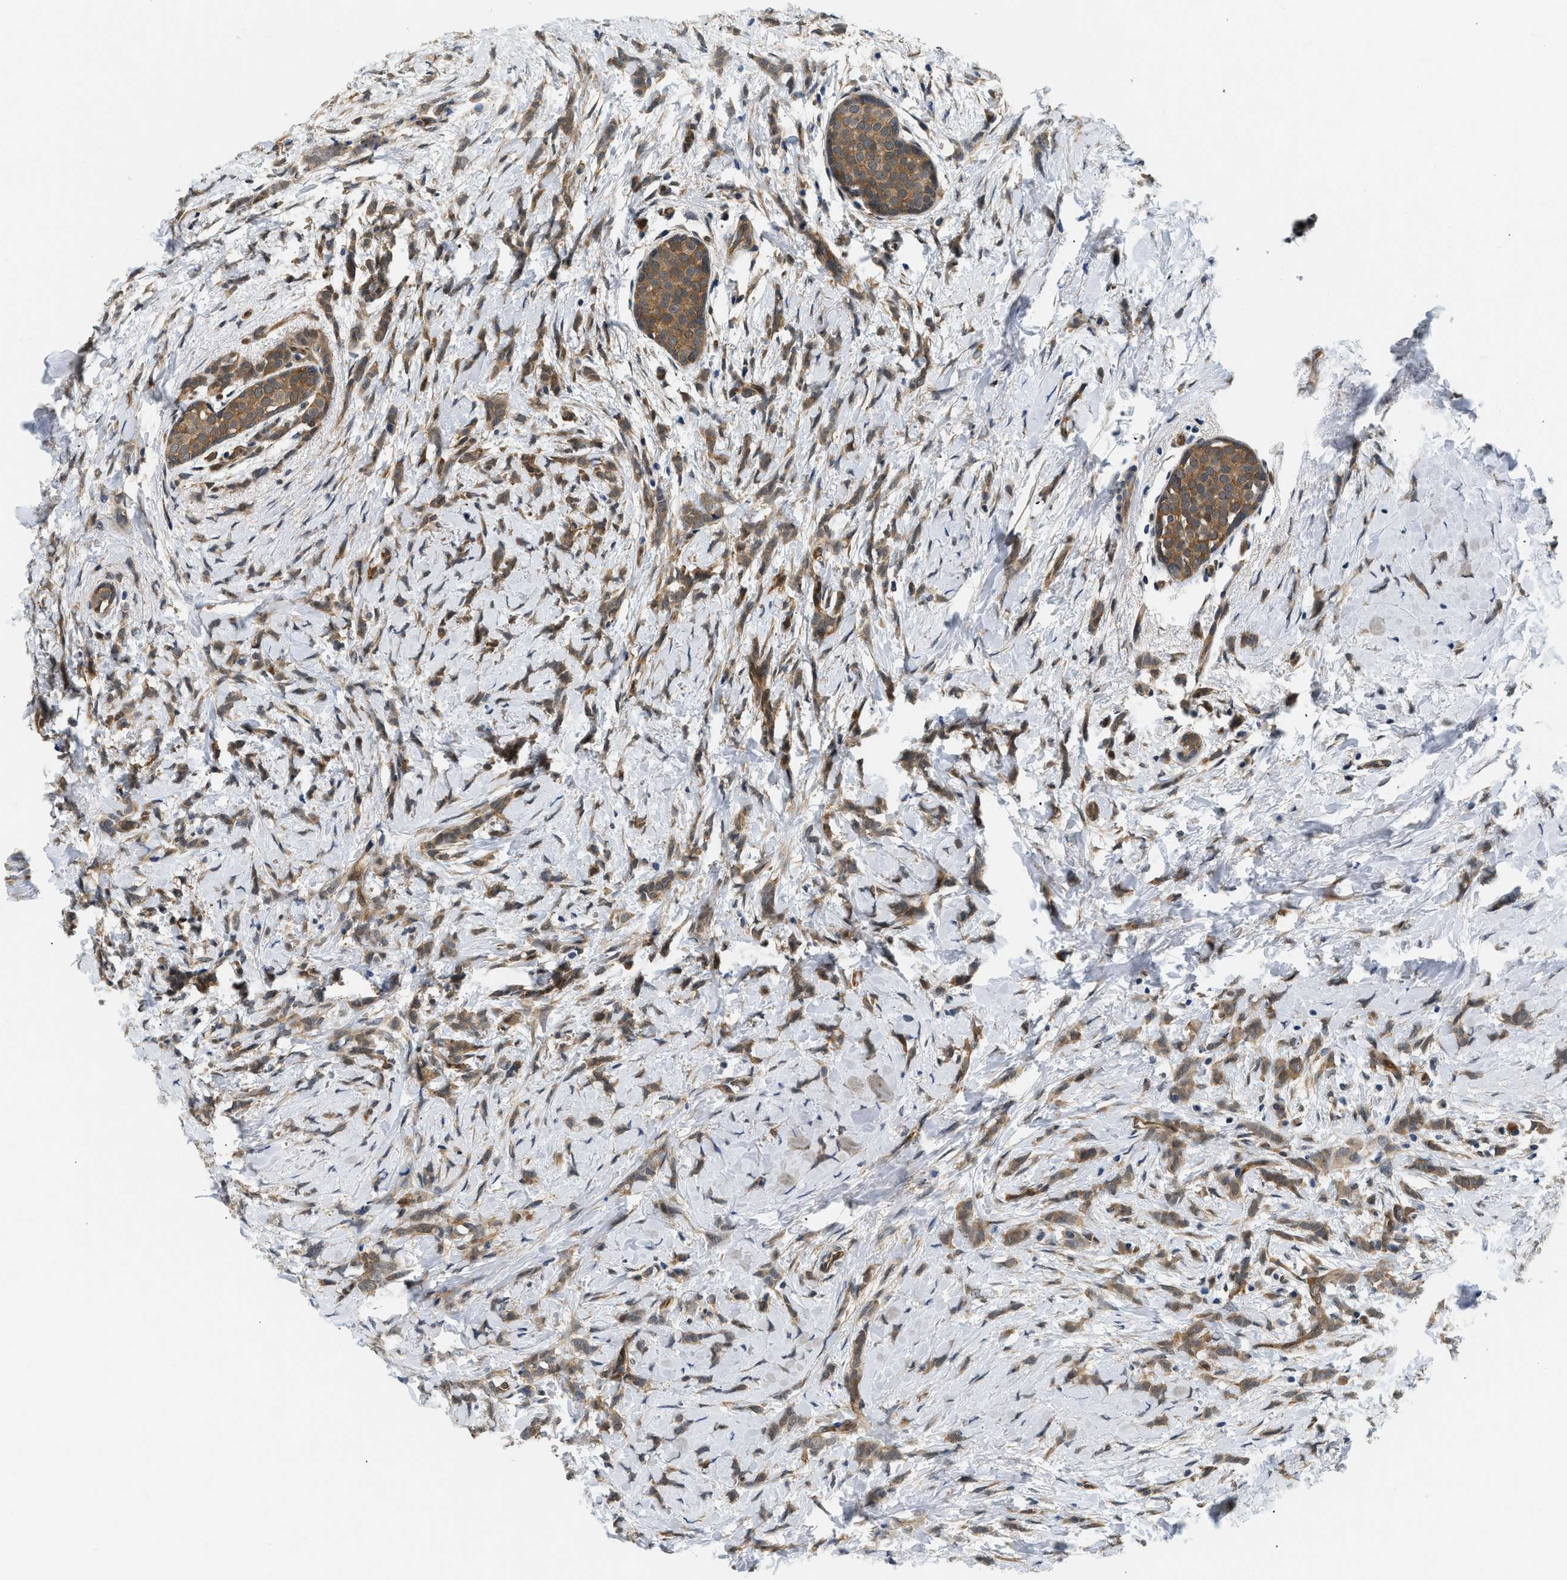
{"staining": {"intensity": "moderate", "quantity": ">75%", "location": "cytoplasmic/membranous"}, "tissue": "breast cancer", "cell_type": "Tumor cells", "image_type": "cancer", "snomed": [{"axis": "morphology", "description": "Lobular carcinoma, in situ"}, {"axis": "morphology", "description": "Lobular carcinoma"}, {"axis": "topography", "description": "Breast"}], "caption": "This image exhibits breast cancer stained with immunohistochemistry to label a protein in brown. The cytoplasmic/membranous of tumor cells show moderate positivity for the protein. Nuclei are counter-stained blue.", "gene": "EIF4EBP2", "patient": {"sex": "female", "age": 41}}